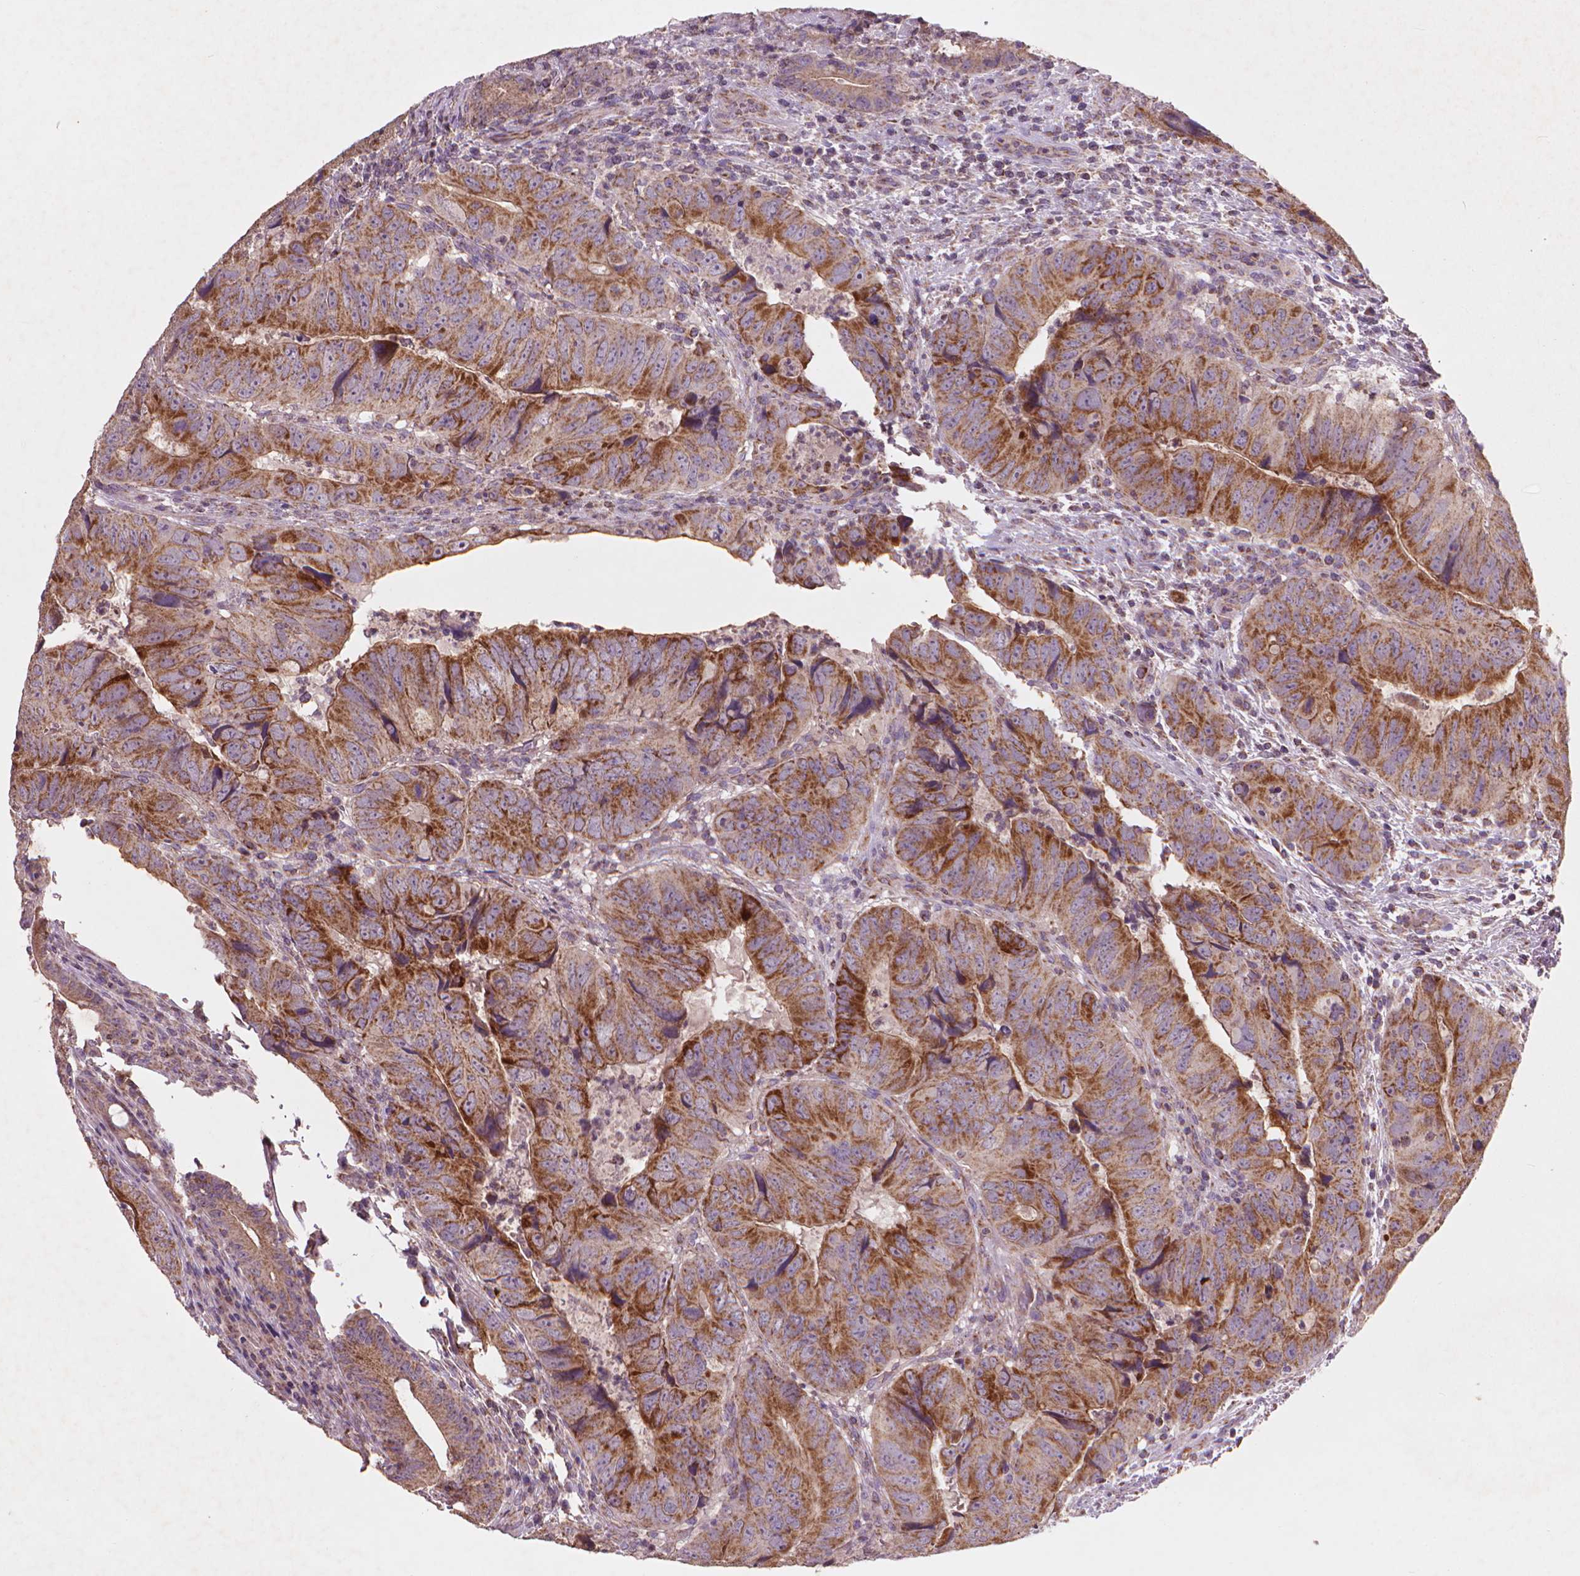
{"staining": {"intensity": "moderate", "quantity": ">75%", "location": "cytoplasmic/membranous"}, "tissue": "colorectal cancer", "cell_type": "Tumor cells", "image_type": "cancer", "snomed": [{"axis": "morphology", "description": "Adenocarcinoma, NOS"}, {"axis": "topography", "description": "Colon"}], "caption": "There is medium levels of moderate cytoplasmic/membranous expression in tumor cells of colorectal adenocarcinoma, as demonstrated by immunohistochemical staining (brown color).", "gene": "NLRX1", "patient": {"sex": "male", "age": 79}}